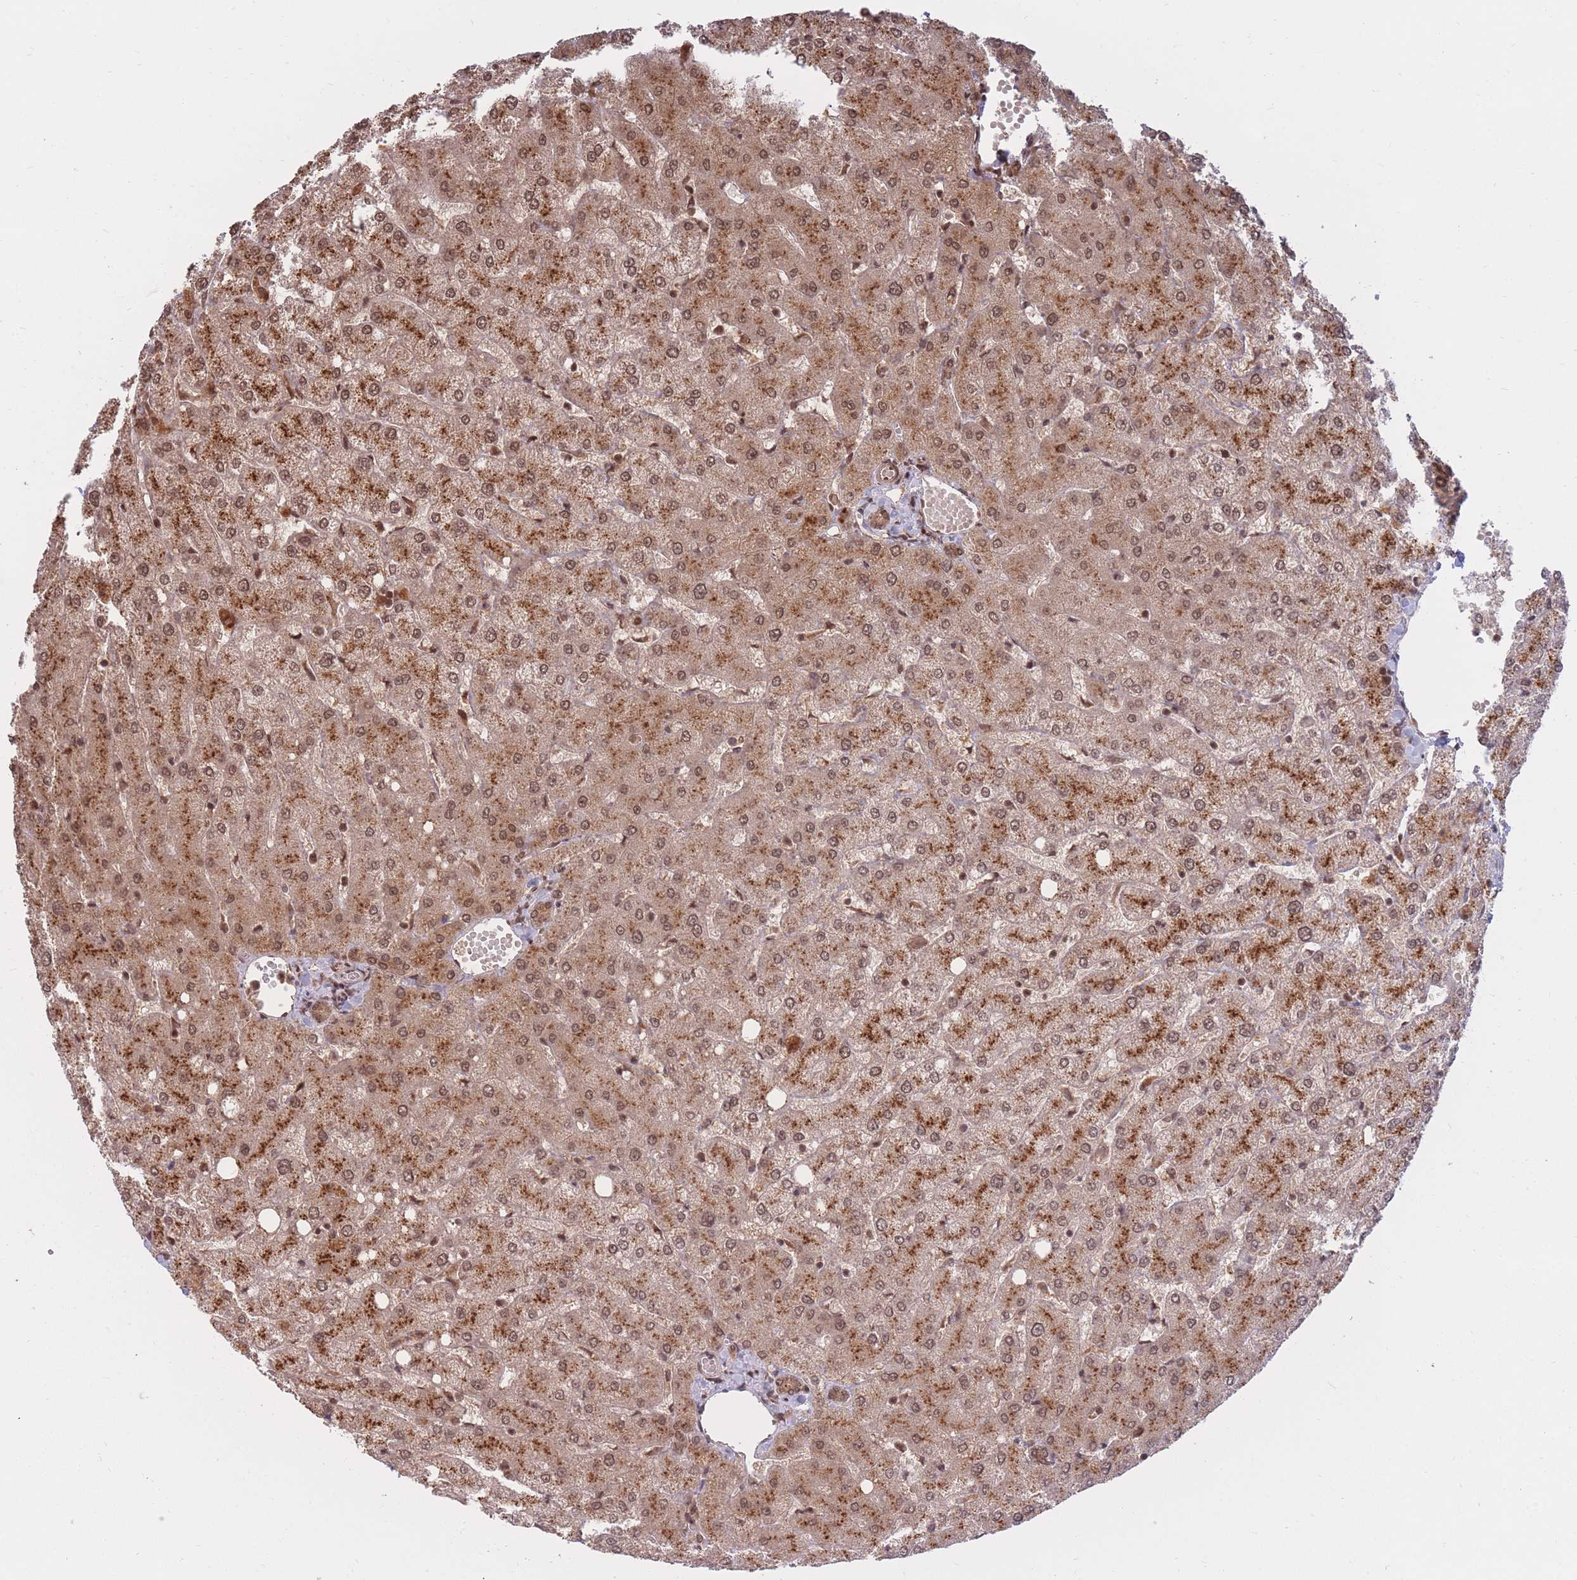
{"staining": {"intensity": "moderate", "quantity": ">75%", "location": "cytoplasmic/membranous,nuclear"}, "tissue": "liver", "cell_type": "Cholangiocytes", "image_type": "normal", "snomed": [{"axis": "morphology", "description": "Normal tissue, NOS"}, {"axis": "topography", "description": "Liver"}], "caption": "A high-resolution photomicrograph shows IHC staining of normal liver, which shows moderate cytoplasmic/membranous,nuclear positivity in approximately >75% of cholangiocytes. (Brightfield microscopy of DAB IHC at high magnification).", "gene": "SRA1", "patient": {"sex": "female", "age": 54}}